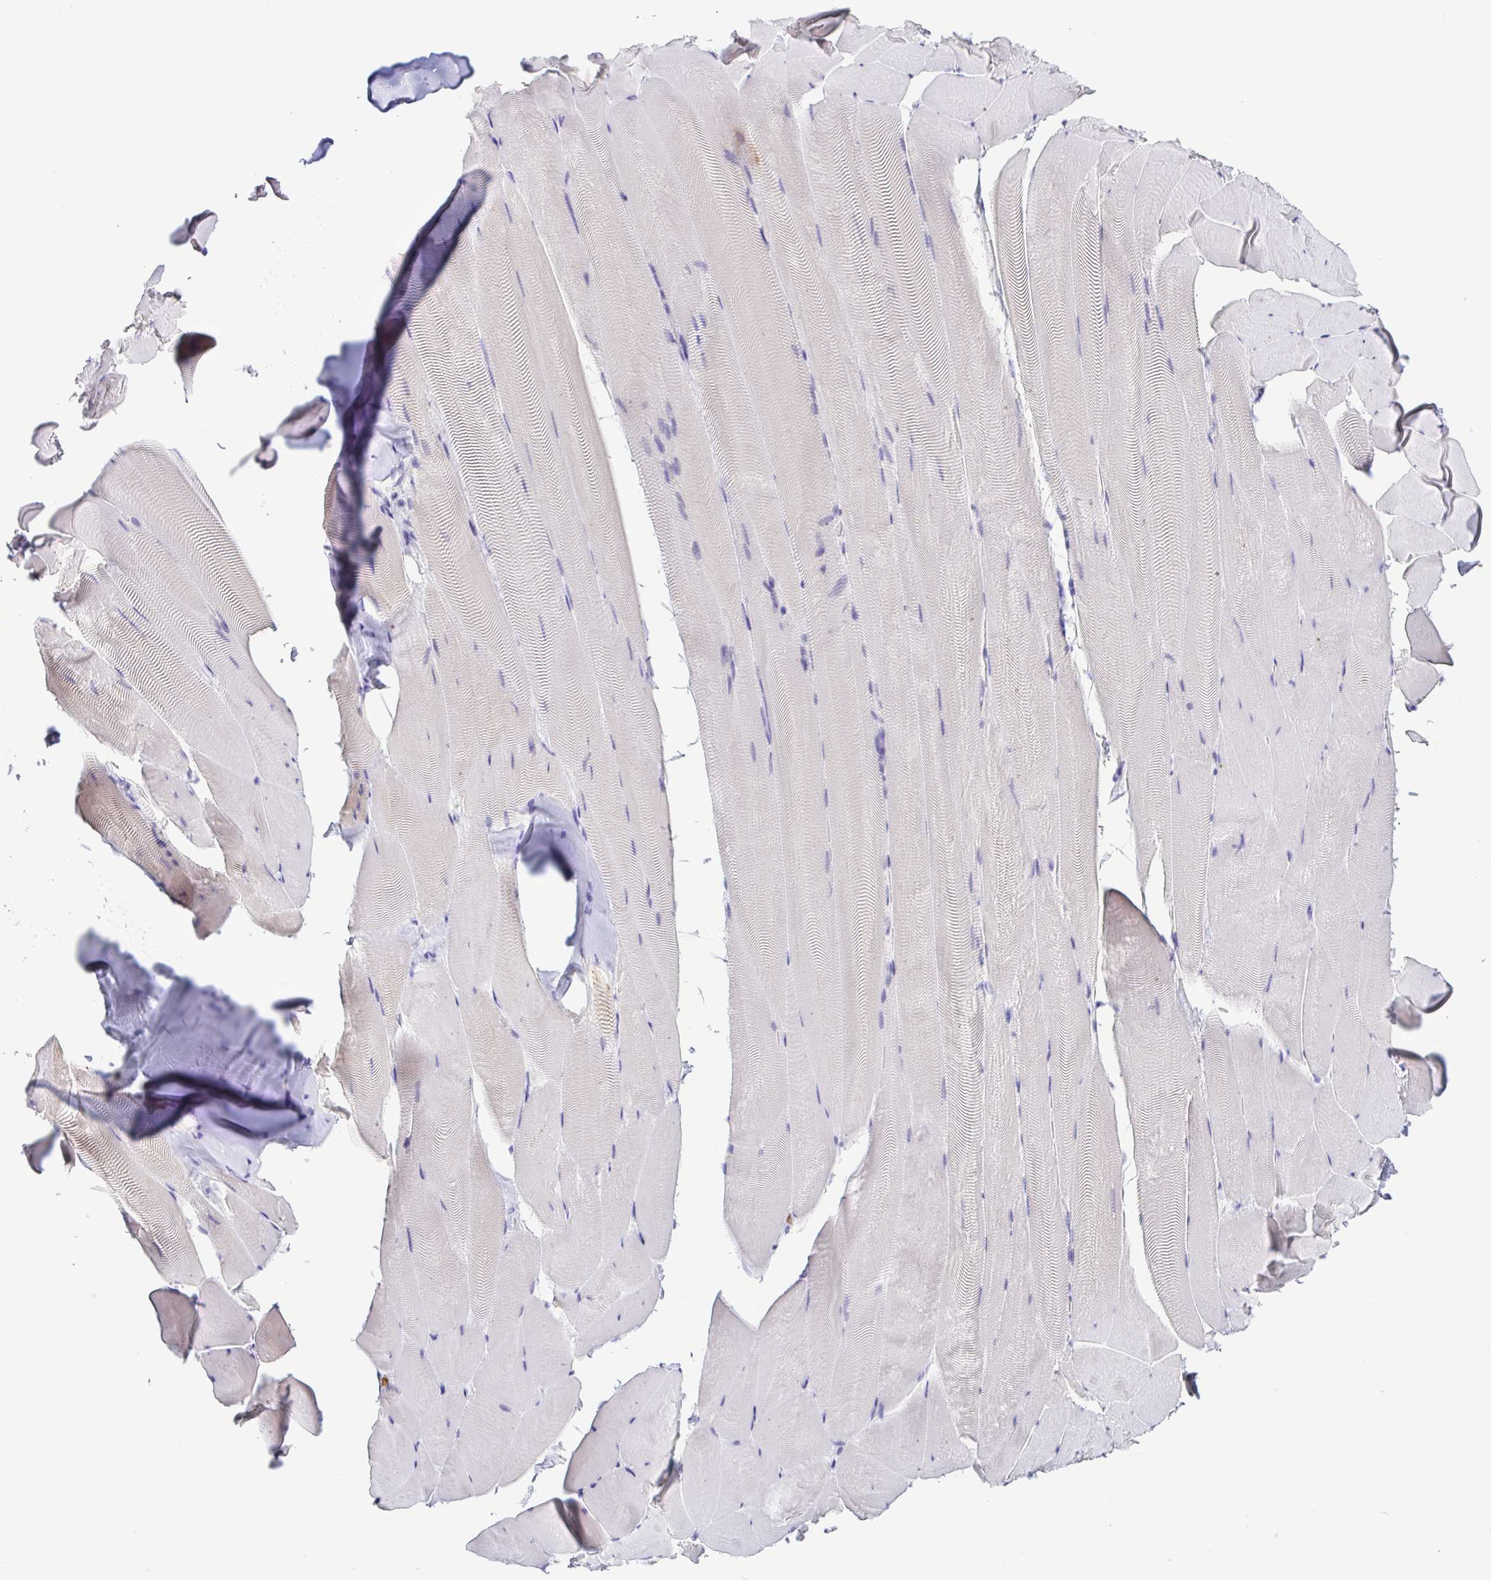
{"staining": {"intensity": "negative", "quantity": "none", "location": "none"}, "tissue": "skeletal muscle", "cell_type": "Myocytes", "image_type": "normal", "snomed": [{"axis": "morphology", "description": "Normal tissue, NOS"}, {"axis": "topography", "description": "Skeletal muscle"}], "caption": "Myocytes are negative for brown protein staining in normal skeletal muscle. Brightfield microscopy of immunohistochemistry (IHC) stained with DAB (brown) and hematoxylin (blue), captured at high magnification.", "gene": "PGLYRP1", "patient": {"sex": "female", "age": 64}}